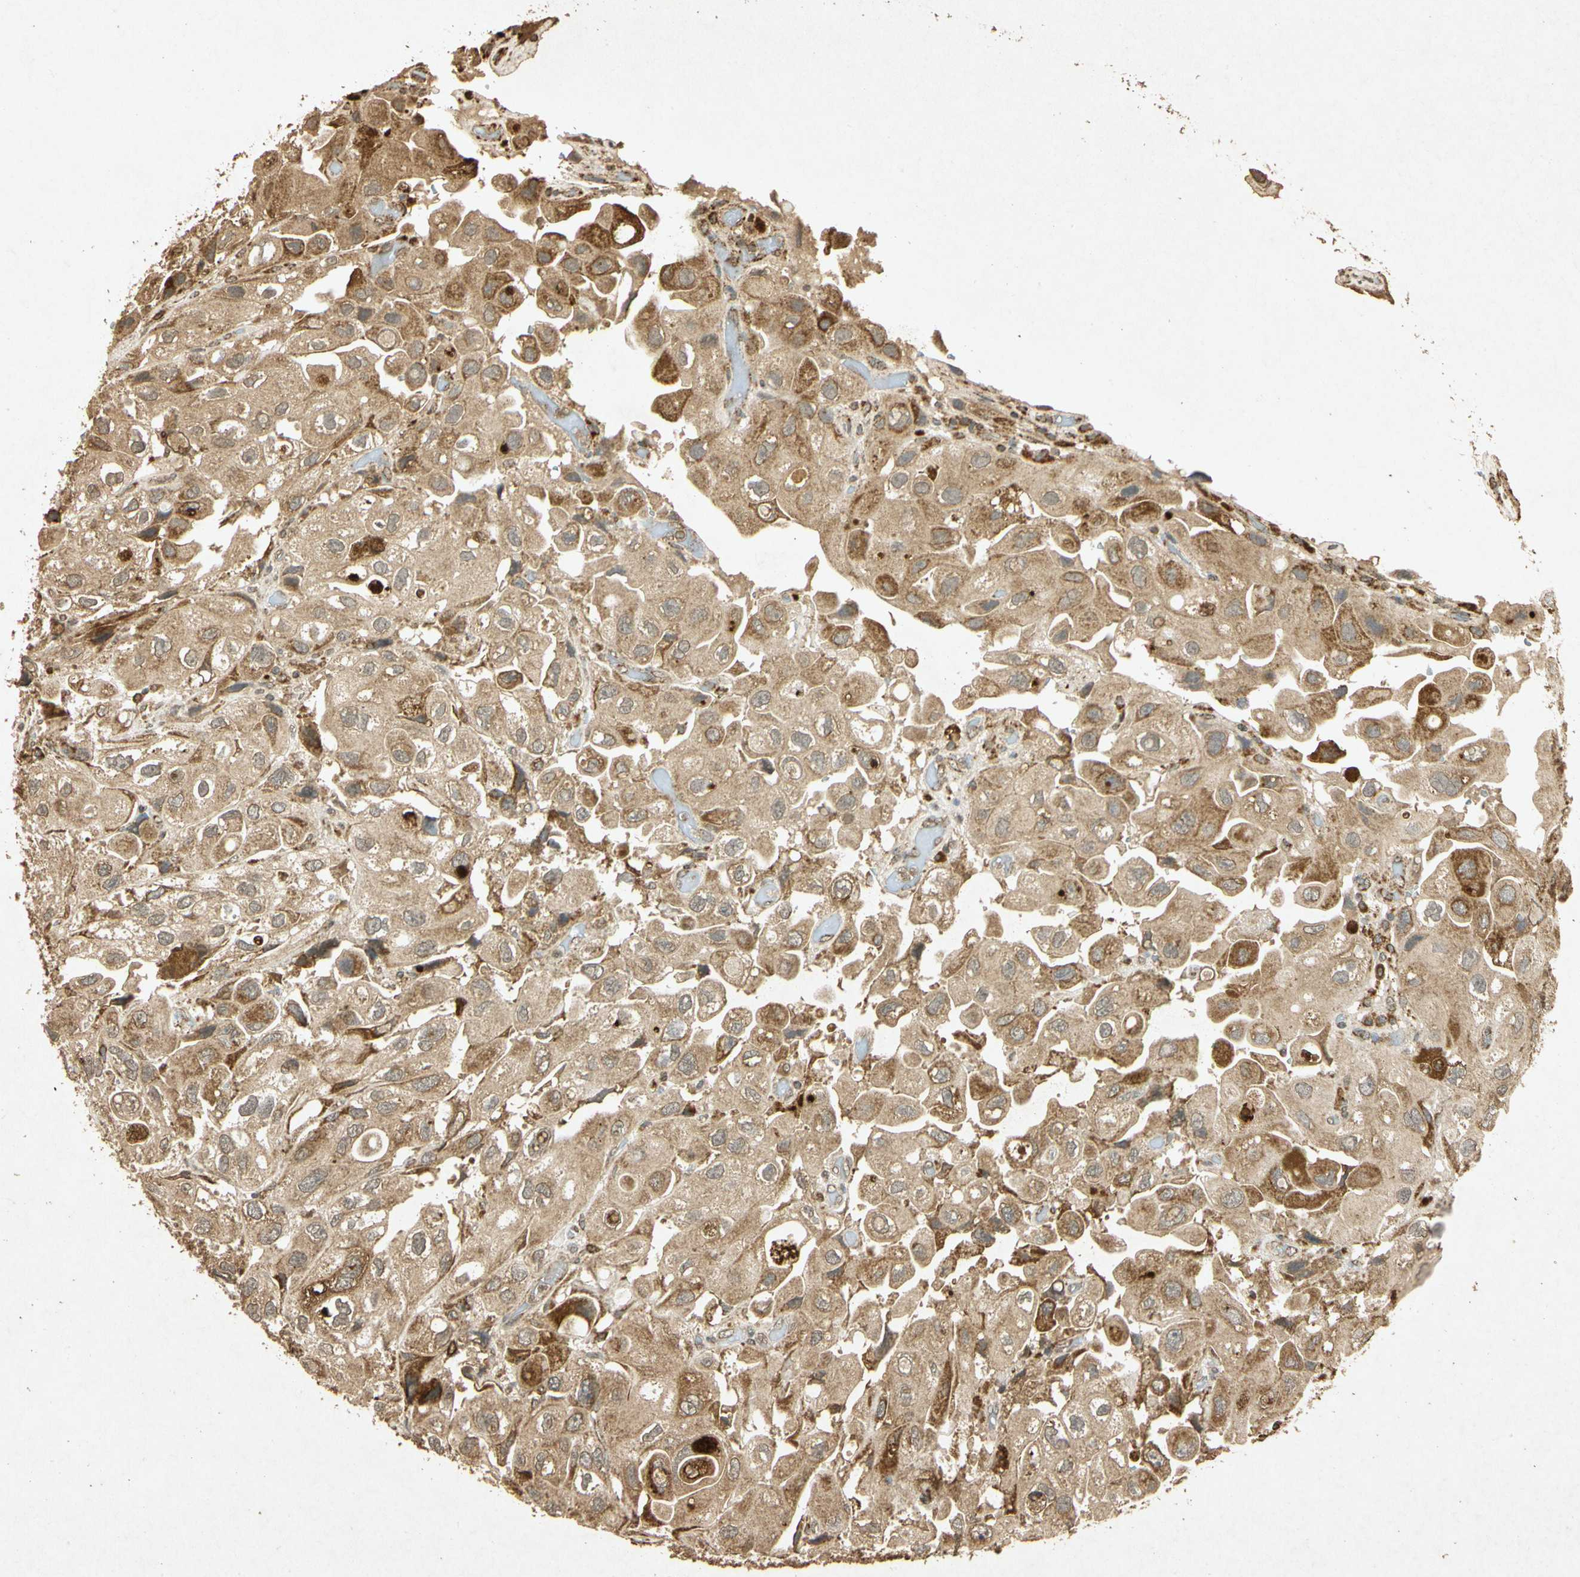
{"staining": {"intensity": "moderate", "quantity": ">75%", "location": "cytoplasmic/membranous"}, "tissue": "urothelial cancer", "cell_type": "Tumor cells", "image_type": "cancer", "snomed": [{"axis": "morphology", "description": "Urothelial carcinoma, High grade"}, {"axis": "topography", "description": "Urinary bladder"}], "caption": "Urothelial cancer stained for a protein (brown) reveals moderate cytoplasmic/membranous positive positivity in about >75% of tumor cells.", "gene": "PRDX3", "patient": {"sex": "female", "age": 64}}